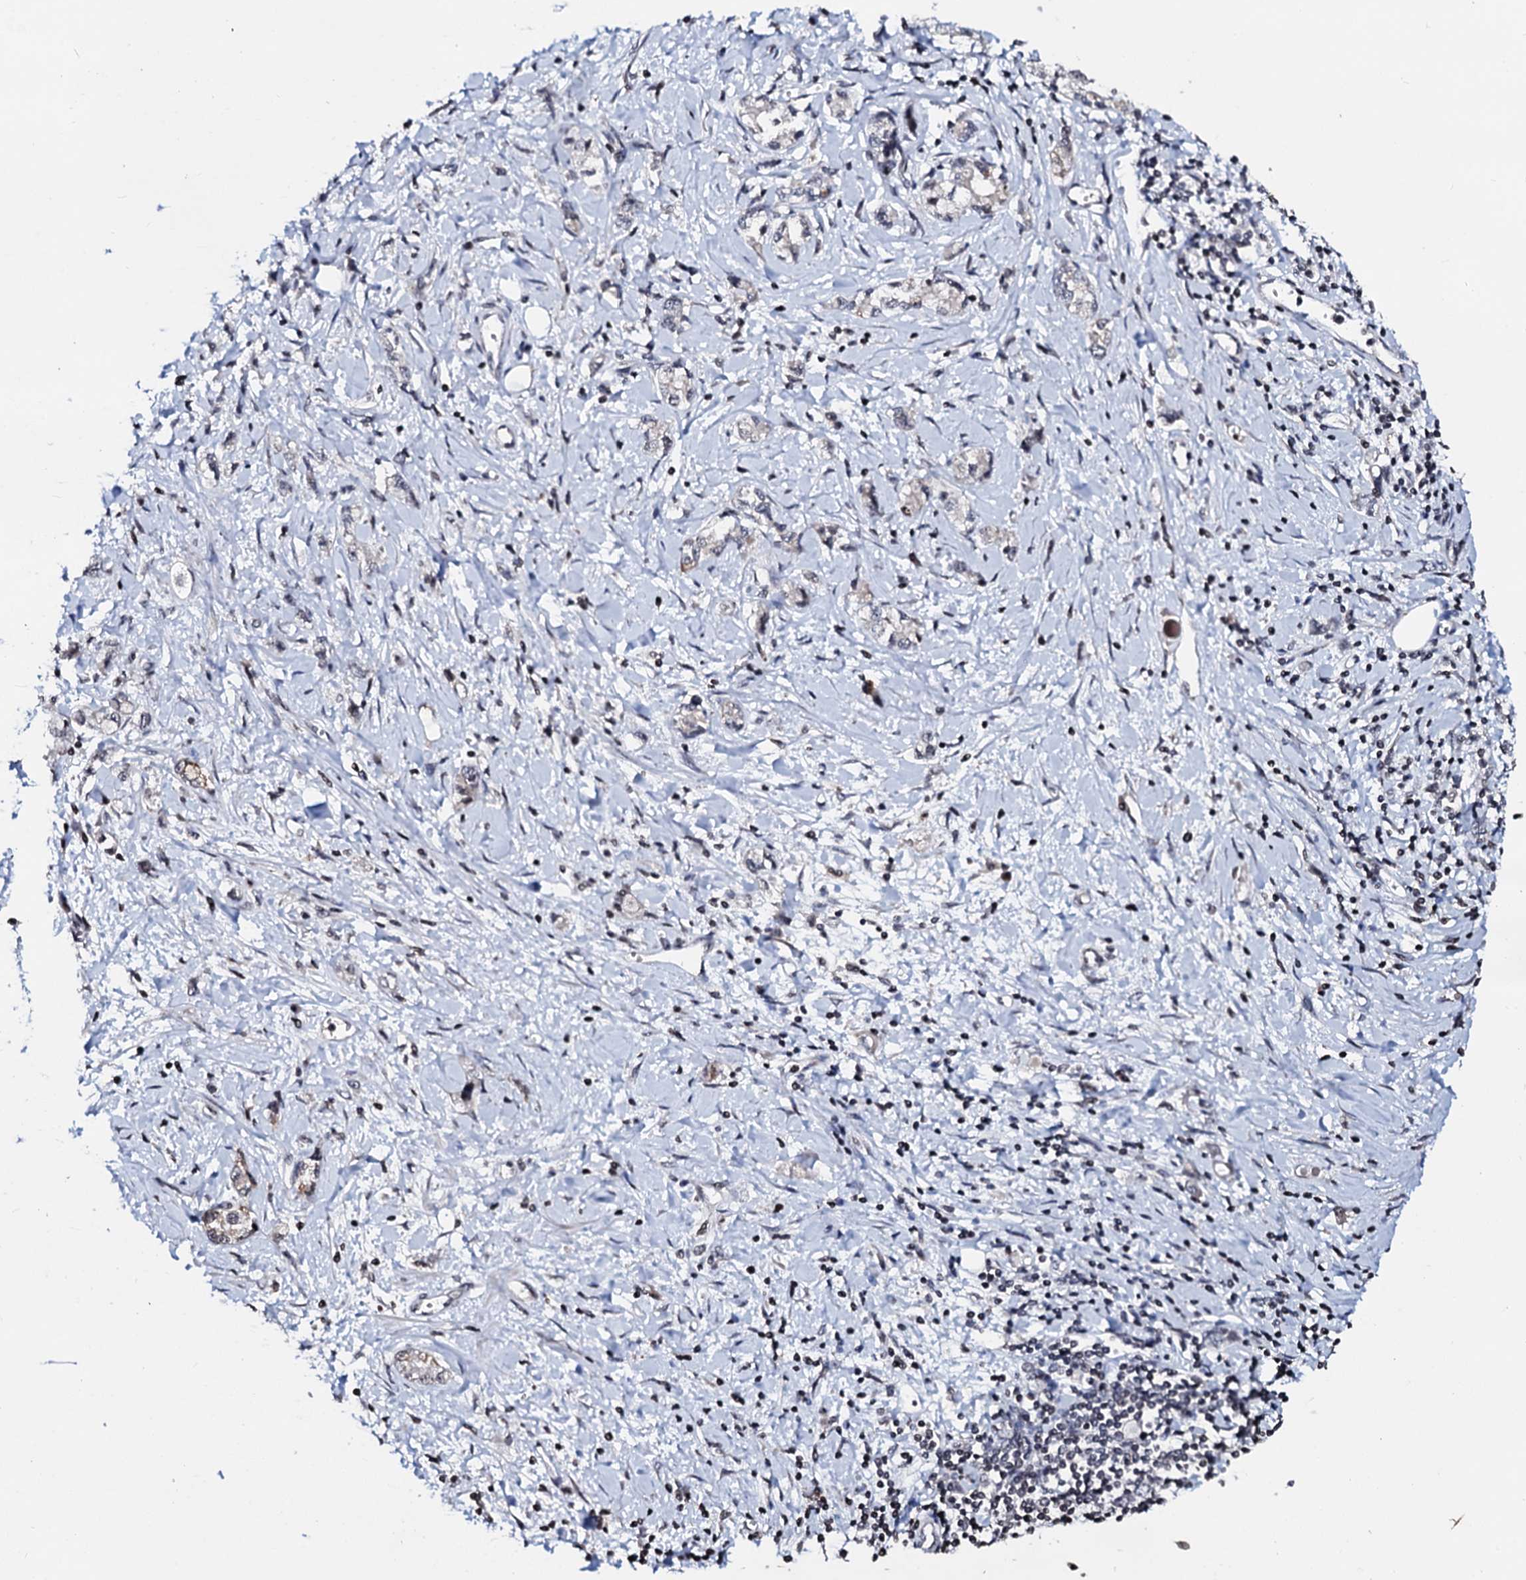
{"staining": {"intensity": "negative", "quantity": "none", "location": "none"}, "tissue": "stomach cancer", "cell_type": "Tumor cells", "image_type": "cancer", "snomed": [{"axis": "morphology", "description": "Adenocarcinoma, NOS"}, {"axis": "topography", "description": "Stomach"}], "caption": "Photomicrograph shows no protein staining in tumor cells of stomach cancer (adenocarcinoma) tissue.", "gene": "LSM11", "patient": {"sex": "female", "age": 76}}